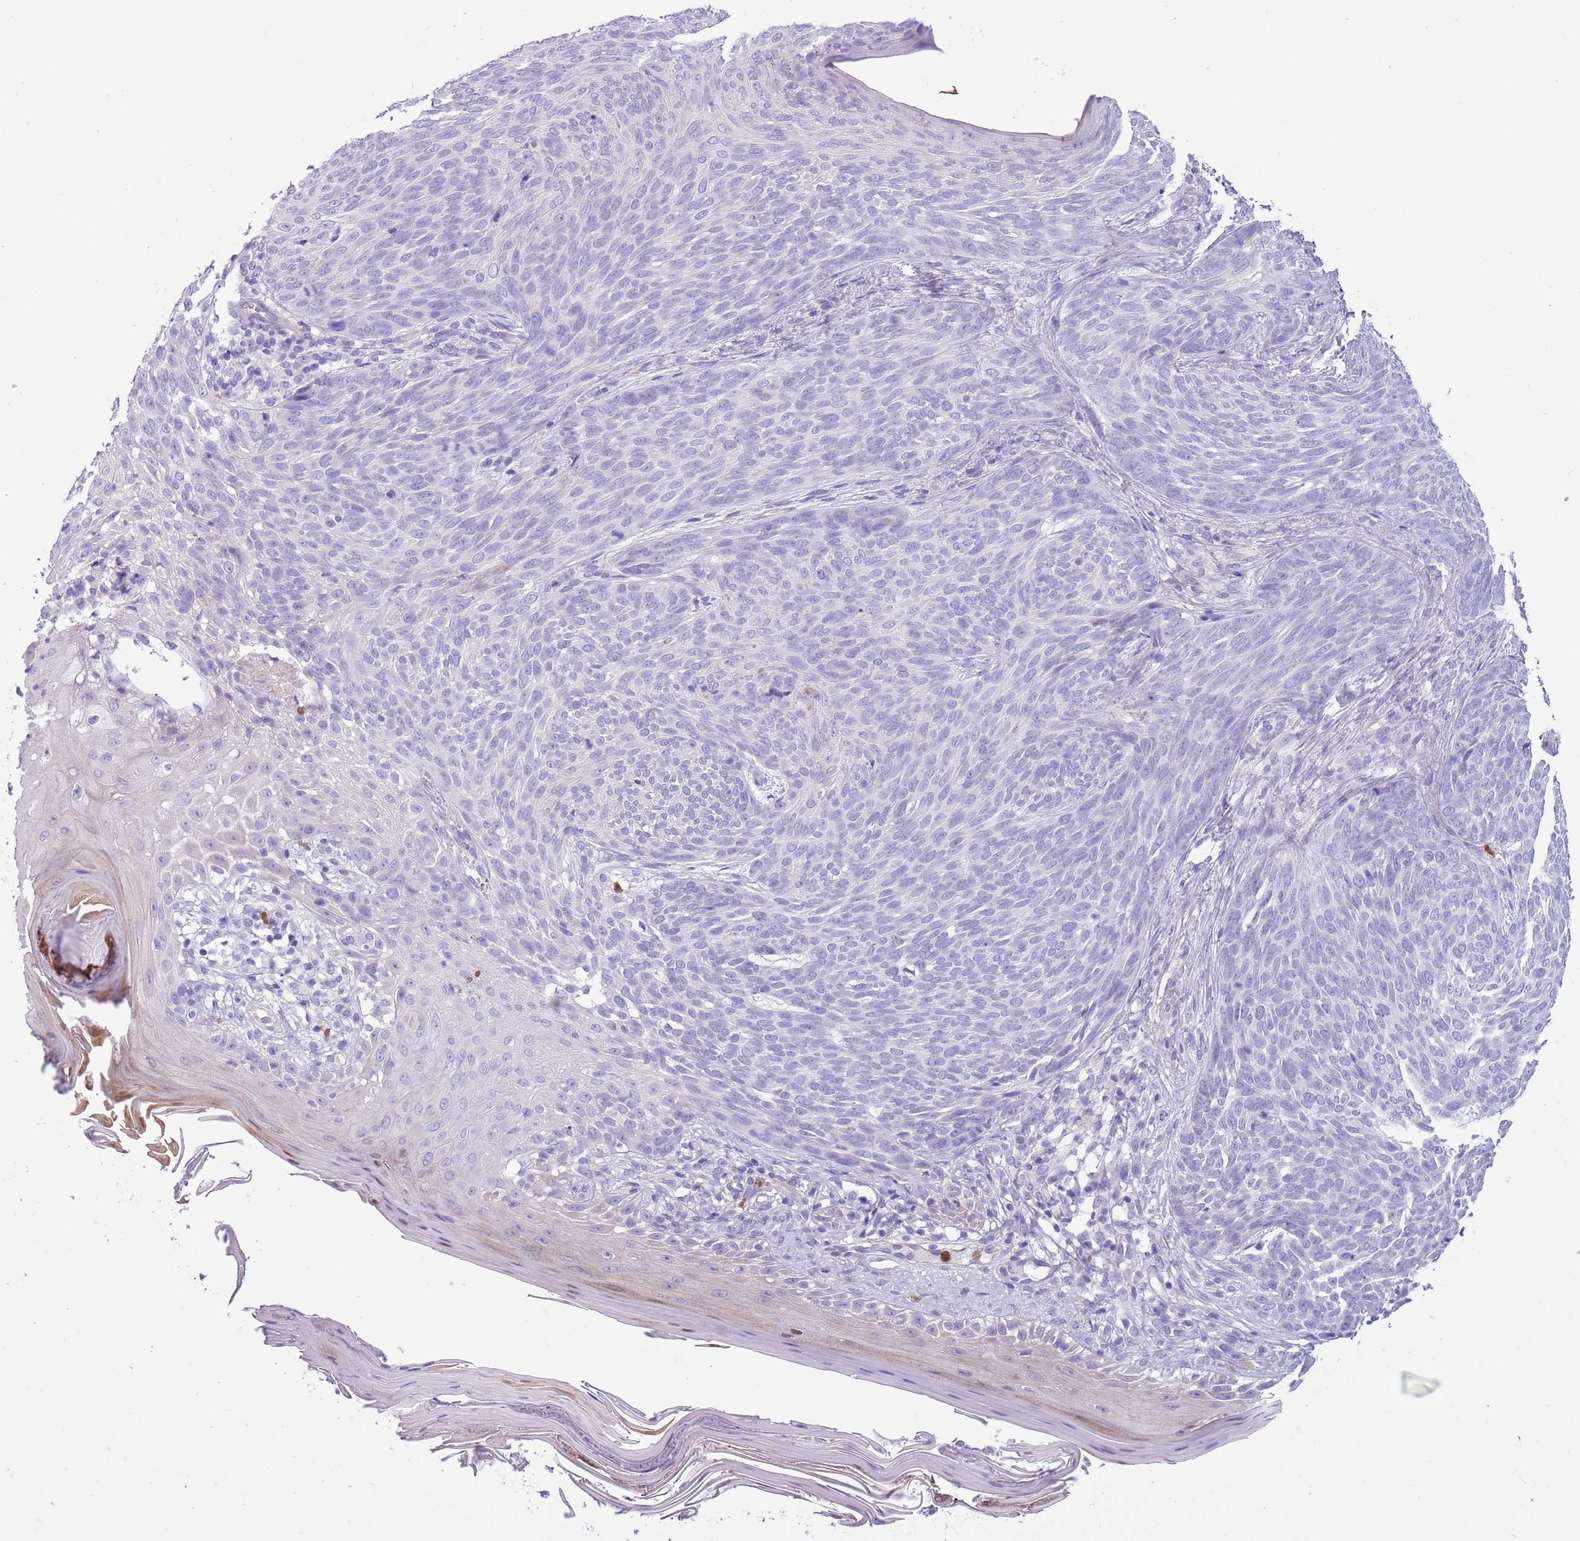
{"staining": {"intensity": "negative", "quantity": "none", "location": "none"}, "tissue": "skin cancer", "cell_type": "Tumor cells", "image_type": "cancer", "snomed": [{"axis": "morphology", "description": "Basal cell carcinoma"}, {"axis": "topography", "description": "Skin"}], "caption": "The immunohistochemistry image has no significant staining in tumor cells of skin cancer tissue.", "gene": "OR6M1", "patient": {"sex": "female", "age": 86}}